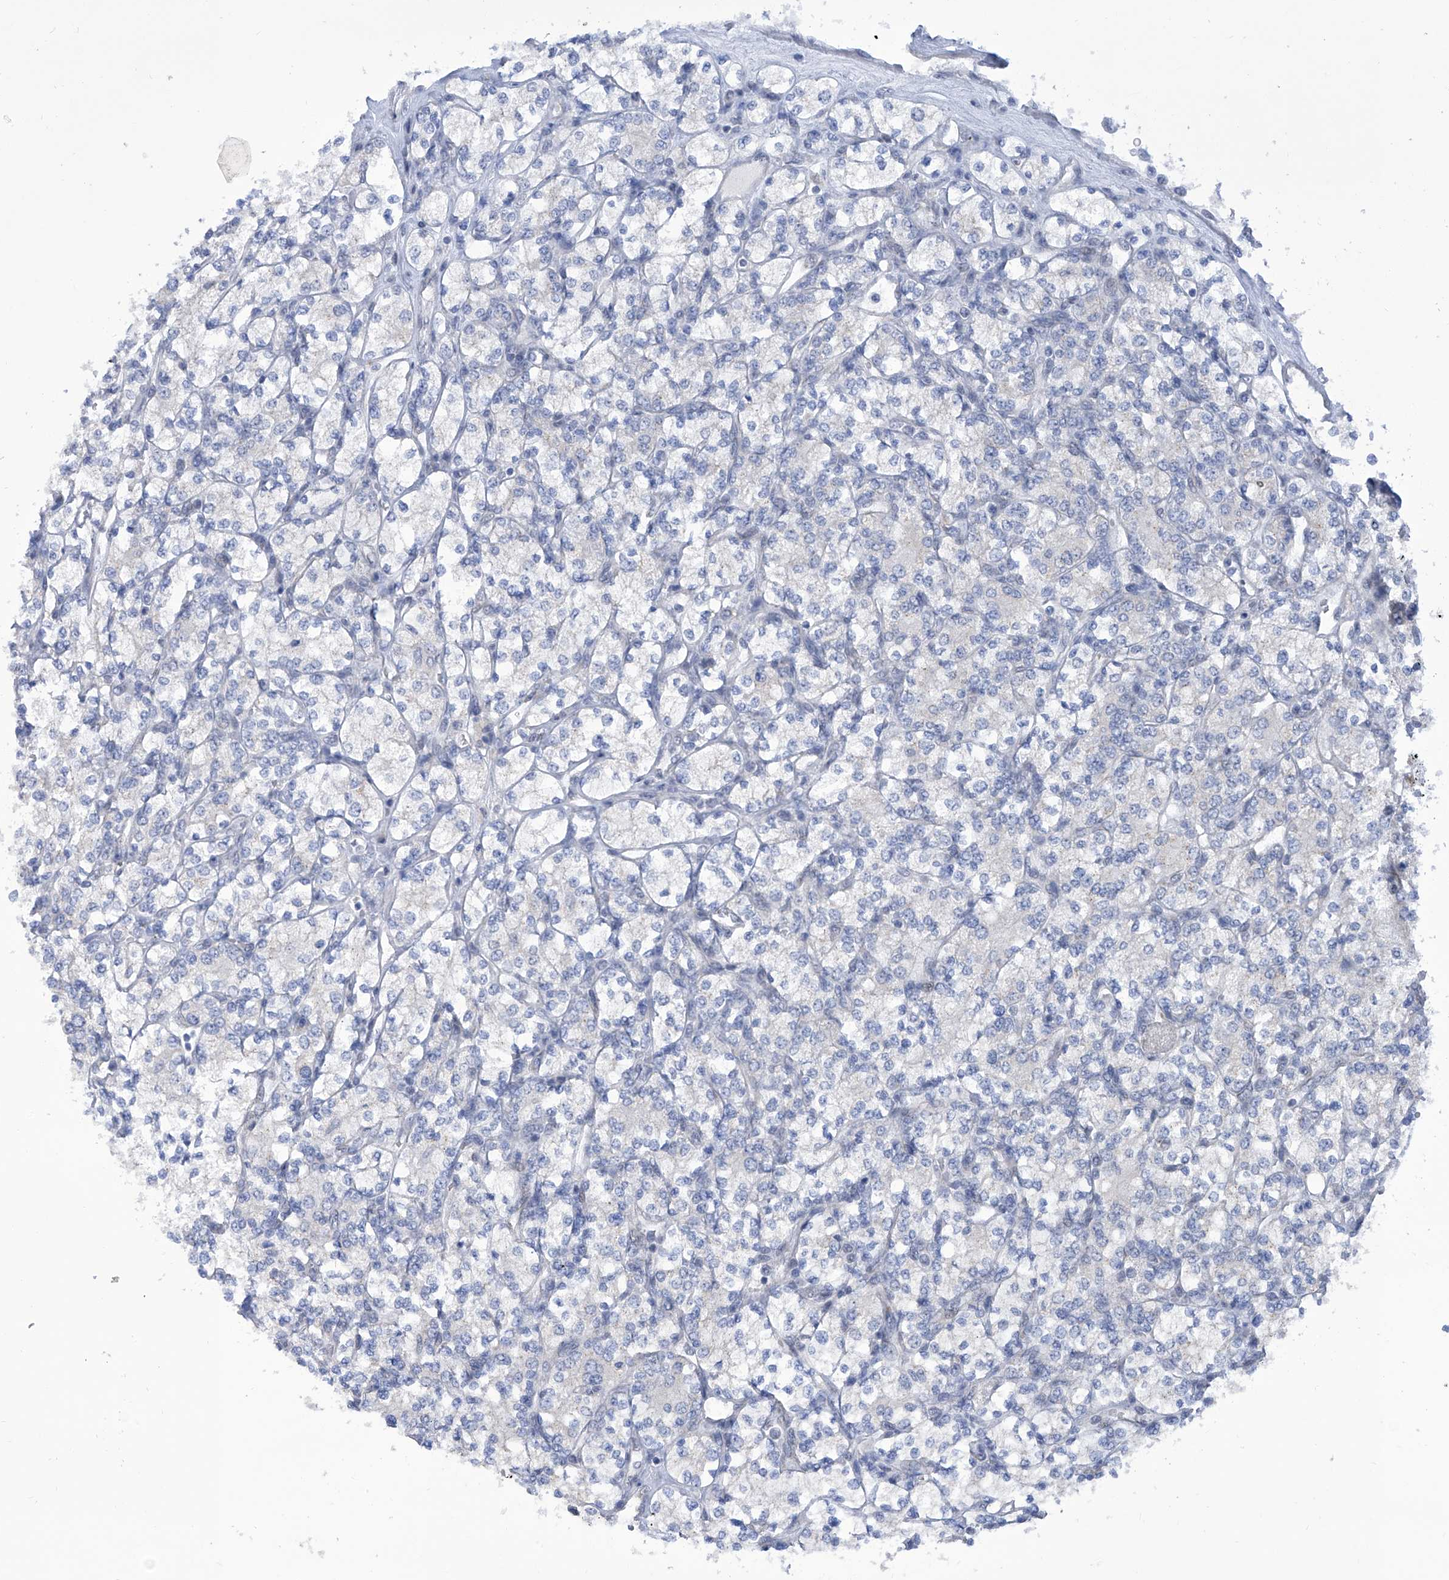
{"staining": {"intensity": "negative", "quantity": "none", "location": "none"}, "tissue": "renal cancer", "cell_type": "Tumor cells", "image_type": "cancer", "snomed": [{"axis": "morphology", "description": "Adenocarcinoma, NOS"}, {"axis": "topography", "description": "Kidney"}], "caption": "Protein analysis of adenocarcinoma (renal) demonstrates no significant positivity in tumor cells.", "gene": "SART1", "patient": {"sex": "male", "age": 77}}